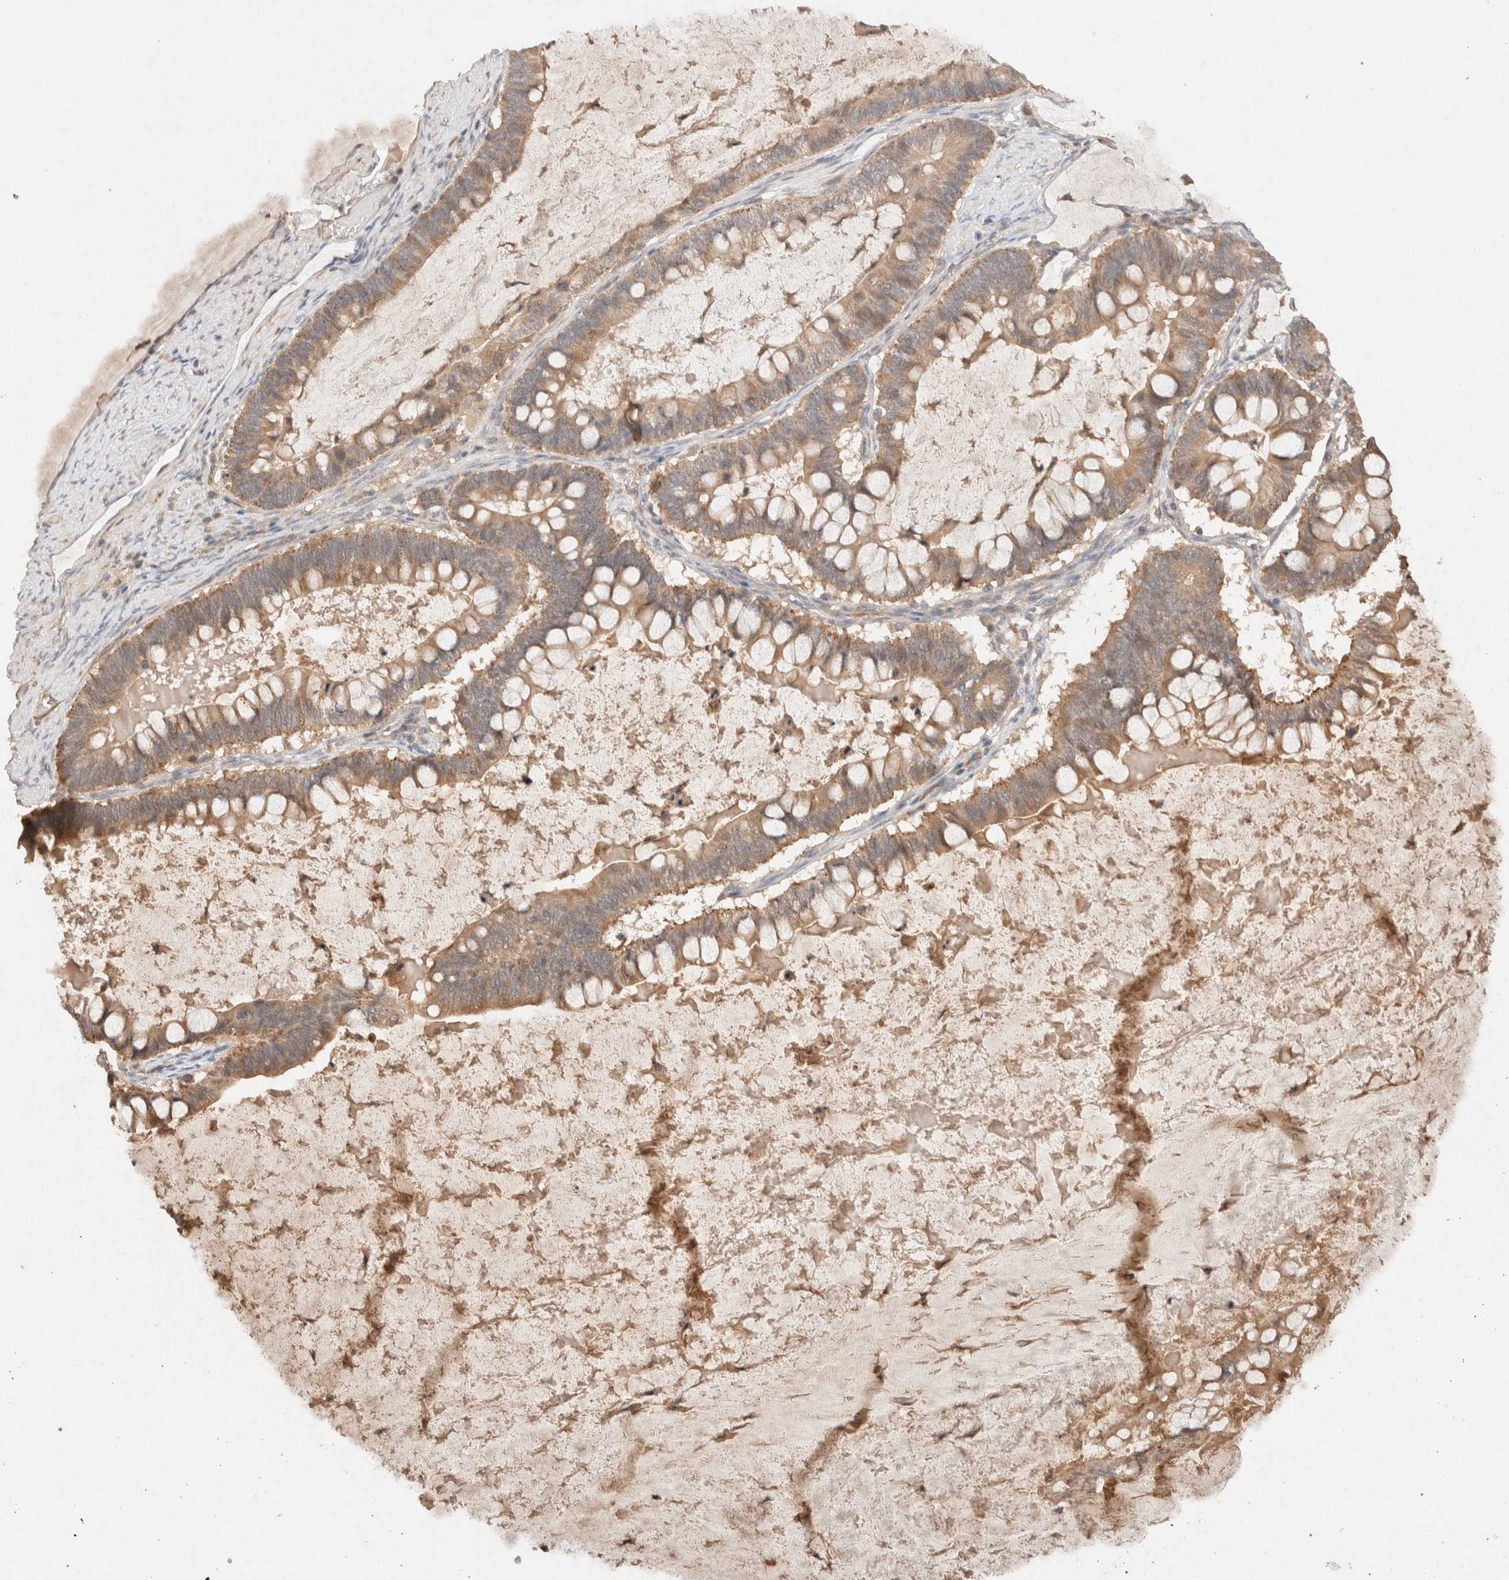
{"staining": {"intensity": "moderate", "quantity": ">75%", "location": "cytoplasmic/membranous"}, "tissue": "ovarian cancer", "cell_type": "Tumor cells", "image_type": "cancer", "snomed": [{"axis": "morphology", "description": "Cystadenocarcinoma, mucinous, NOS"}, {"axis": "topography", "description": "Ovary"}], "caption": "Immunohistochemistry (IHC) histopathology image of ovarian mucinous cystadenocarcinoma stained for a protein (brown), which displays medium levels of moderate cytoplasmic/membranous expression in approximately >75% of tumor cells.", "gene": "KLHL20", "patient": {"sex": "female", "age": 61}}